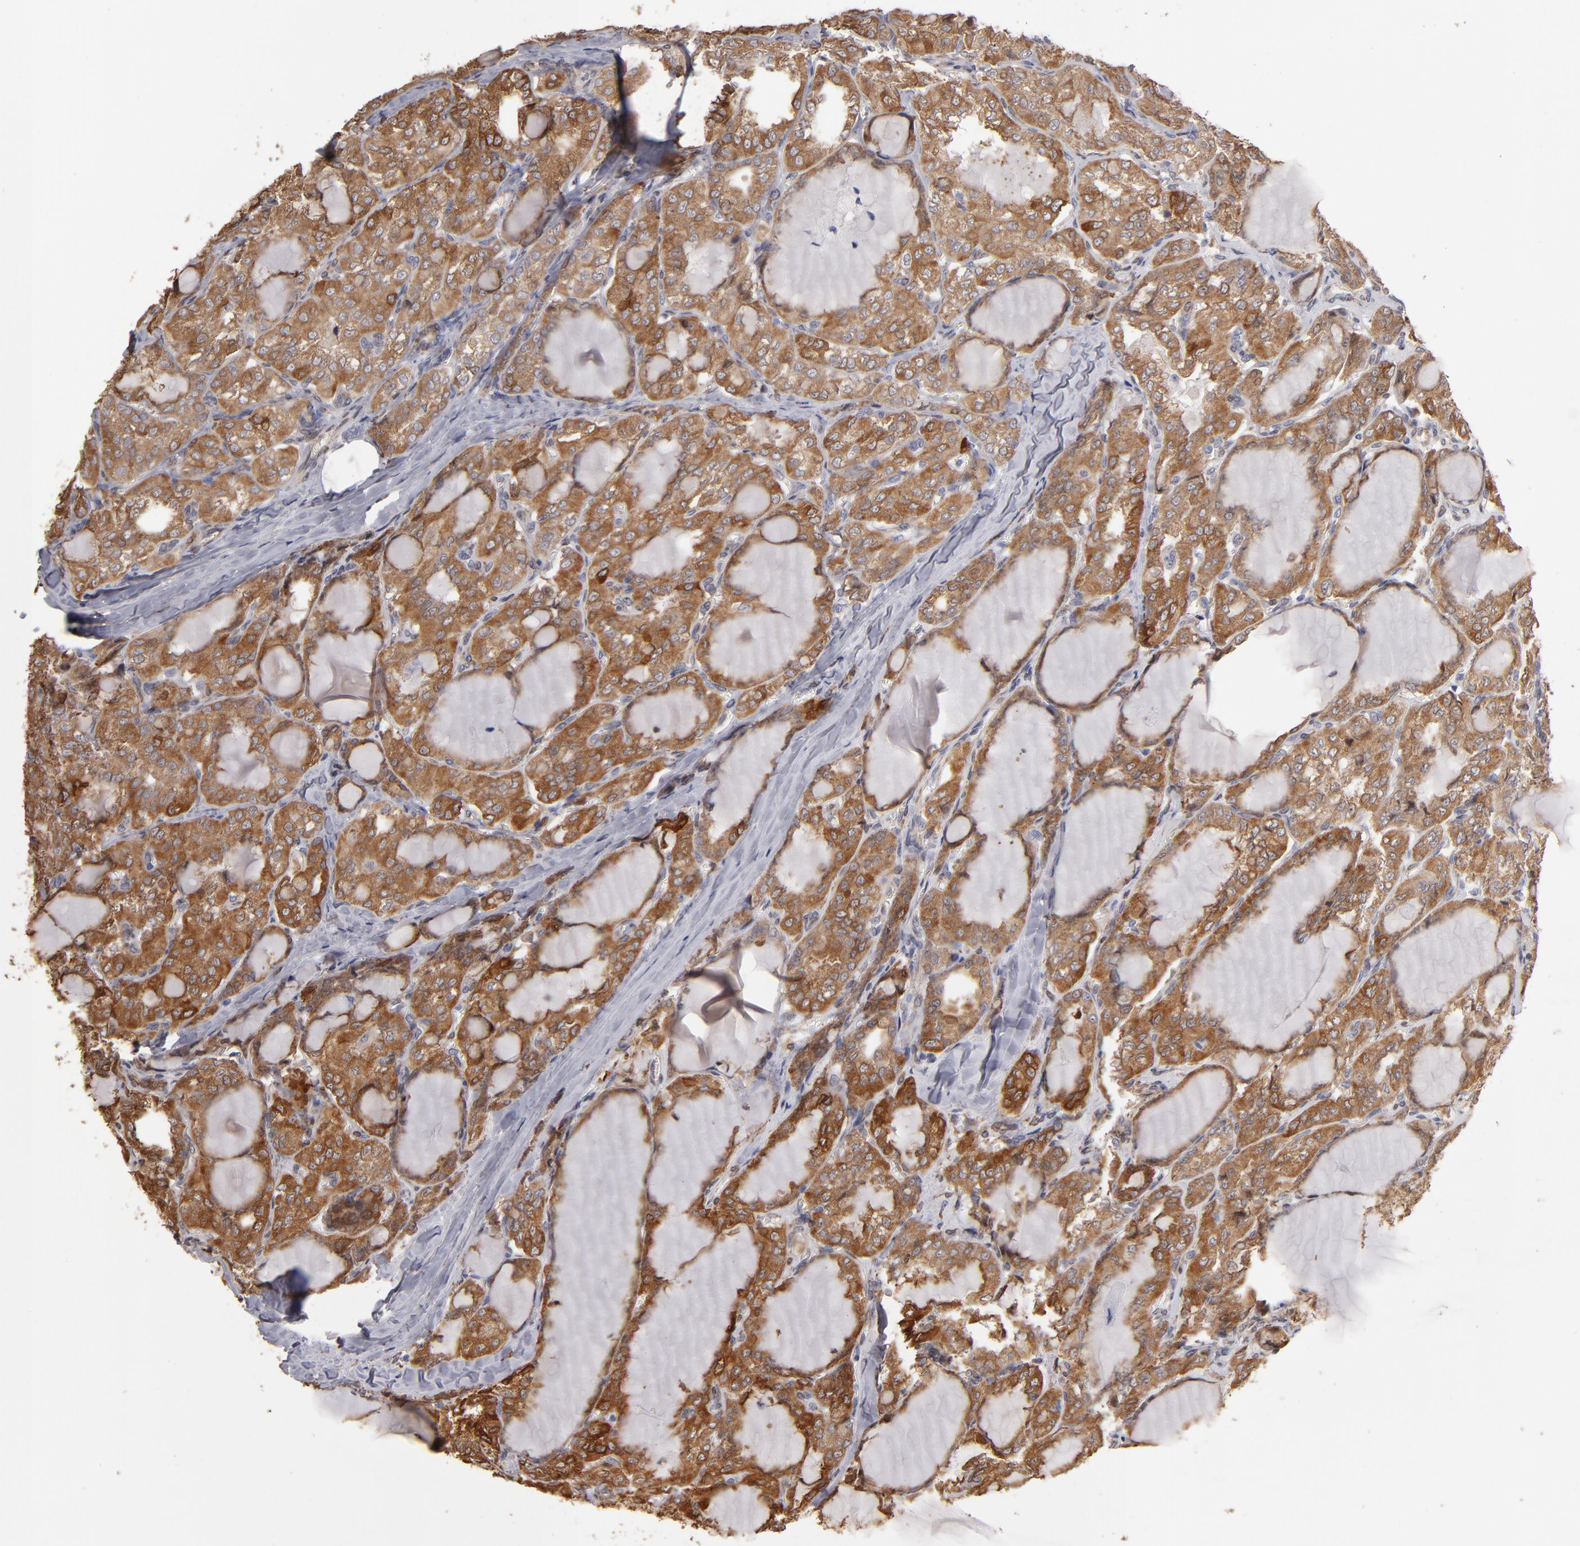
{"staining": {"intensity": "moderate", "quantity": ">75%", "location": "cytoplasmic/membranous"}, "tissue": "thyroid cancer", "cell_type": "Tumor cells", "image_type": "cancer", "snomed": [{"axis": "morphology", "description": "Papillary adenocarcinoma, NOS"}, {"axis": "topography", "description": "Thyroid gland"}], "caption": "This is an image of immunohistochemistry staining of thyroid papillary adenocarcinoma, which shows moderate expression in the cytoplasmic/membranous of tumor cells.", "gene": "PGRMC1", "patient": {"sex": "male", "age": 20}}